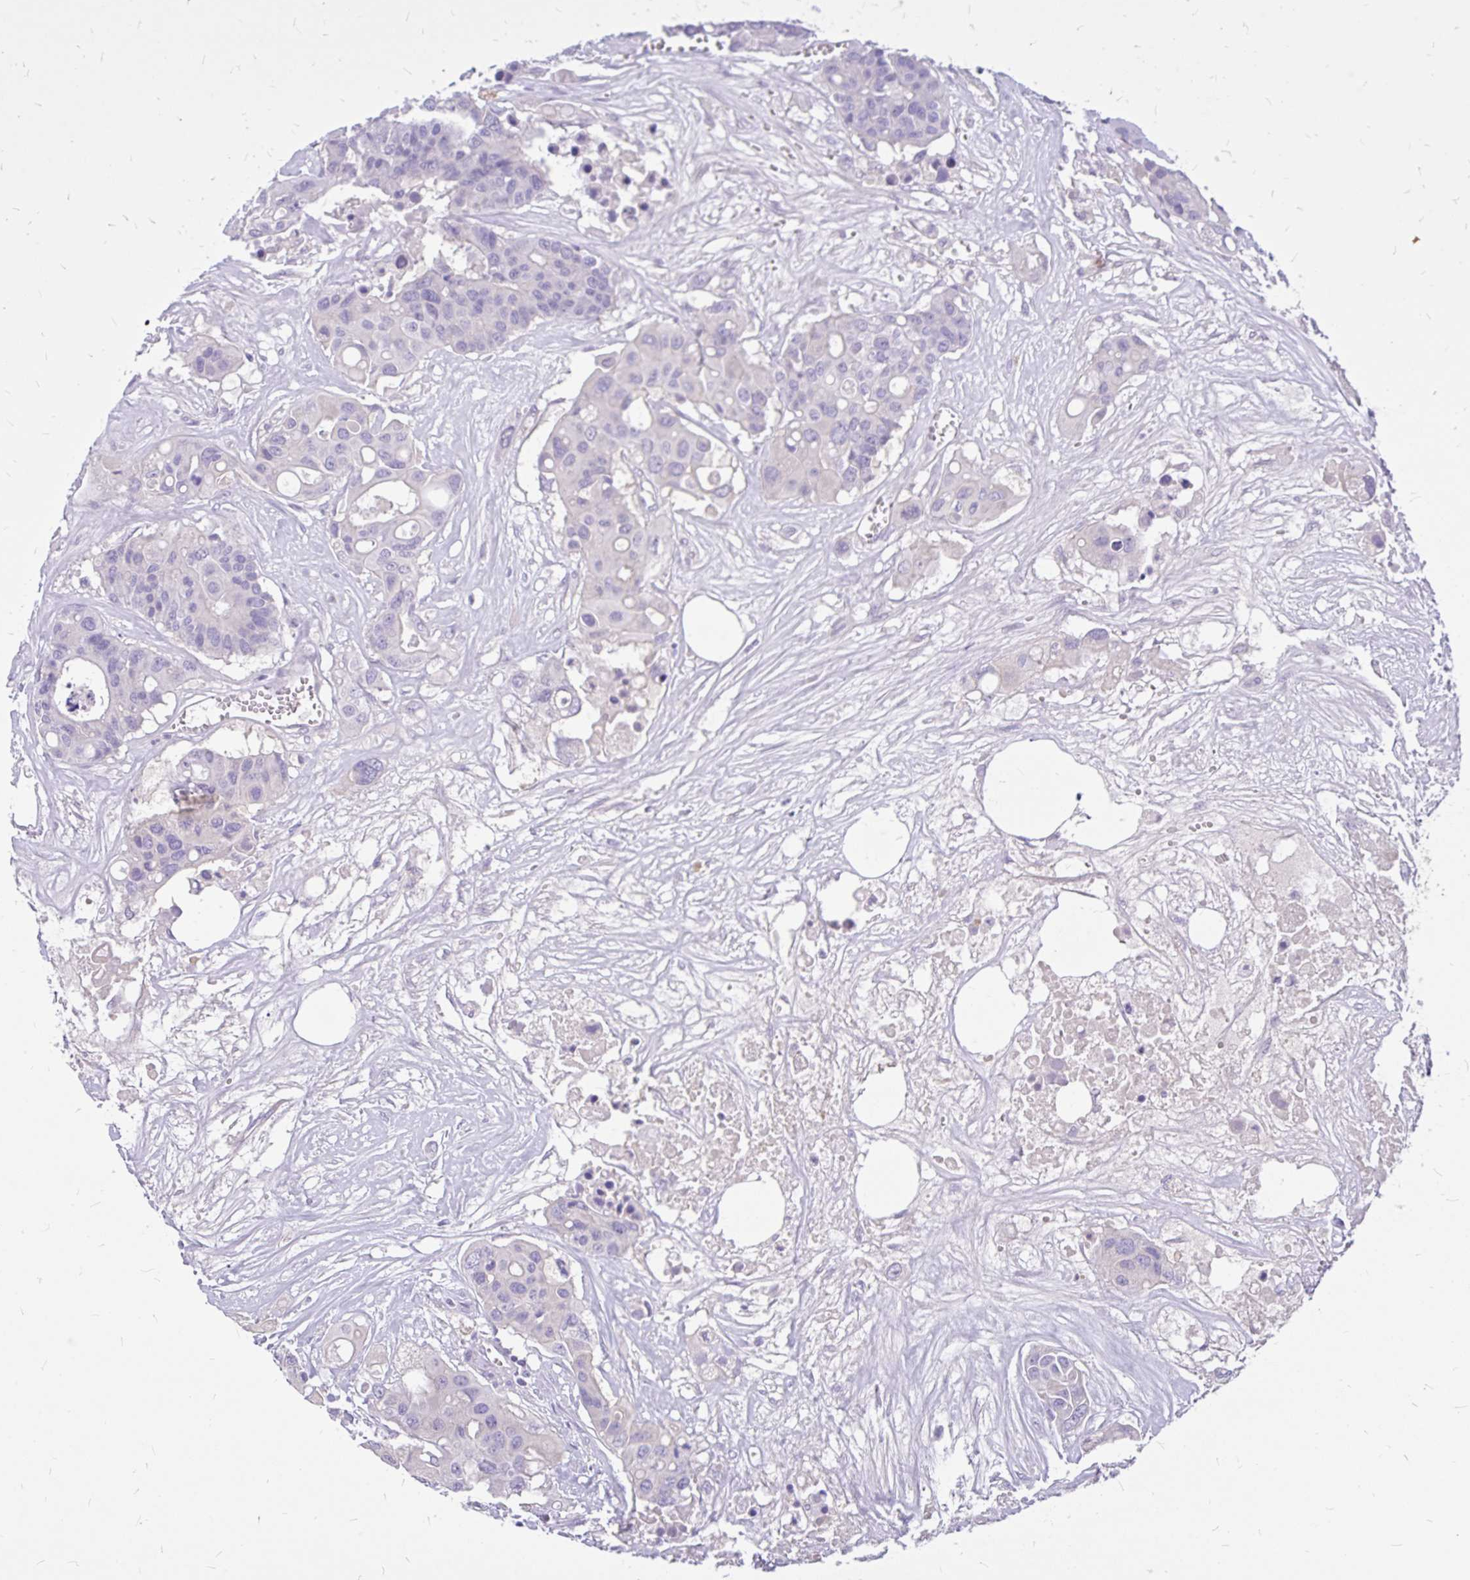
{"staining": {"intensity": "negative", "quantity": "none", "location": "none"}, "tissue": "colorectal cancer", "cell_type": "Tumor cells", "image_type": "cancer", "snomed": [{"axis": "morphology", "description": "Adenocarcinoma, NOS"}, {"axis": "topography", "description": "Colon"}], "caption": "Immunohistochemistry (IHC) image of human colorectal cancer stained for a protein (brown), which shows no staining in tumor cells.", "gene": "MAP1LC3A", "patient": {"sex": "male", "age": 77}}